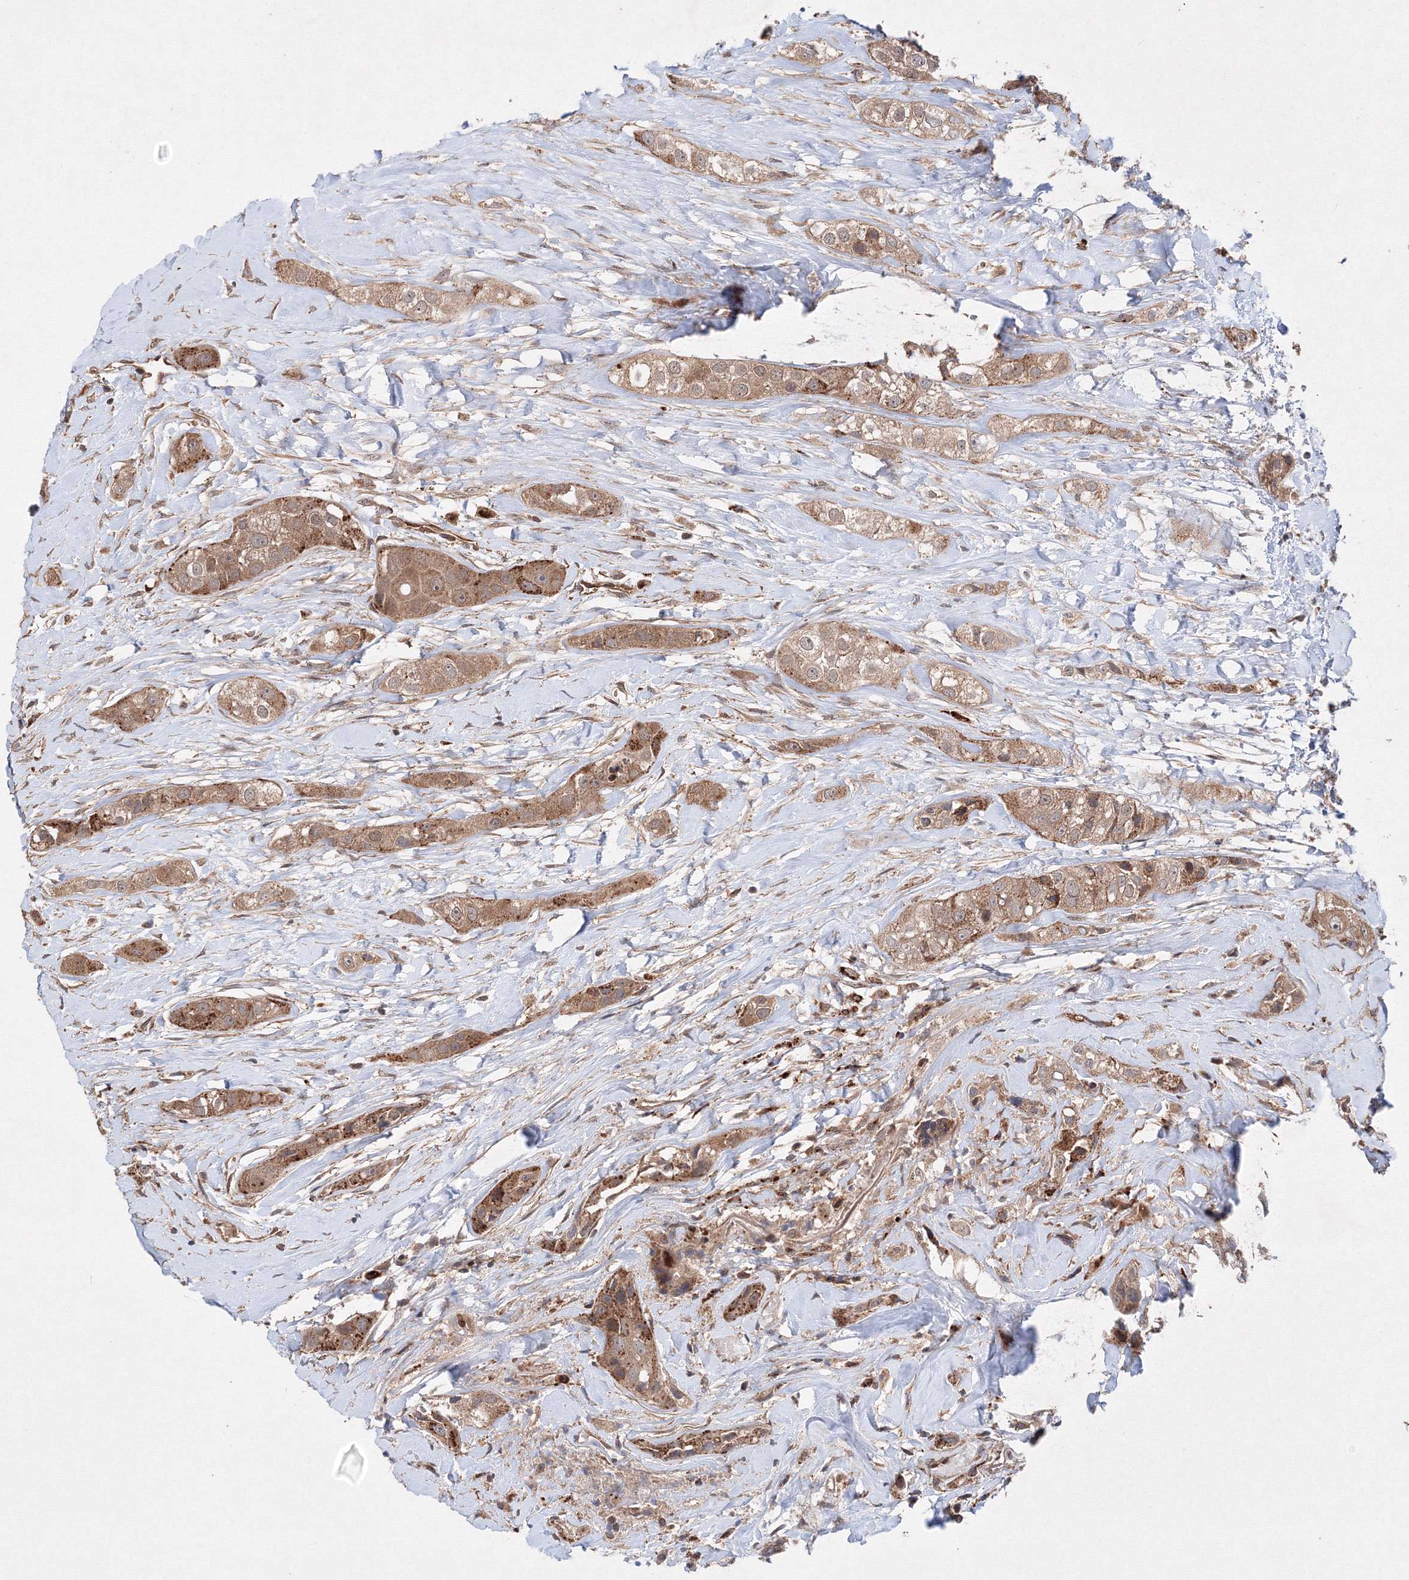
{"staining": {"intensity": "moderate", "quantity": ">75%", "location": "cytoplasmic/membranous"}, "tissue": "head and neck cancer", "cell_type": "Tumor cells", "image_type": "cancer", "snomed": [{"axis": "morphology", "description": "Normal tissue, NOS"}, {"axis": "morphology", "description": "Squamous cell carcinoma, NOS"}, {"axis": "topography", "description": "Skeletal muscle"}, {"axis": "topography", "description": "Head-Neck"}], "caption": "The photomicrograph displays a brown stain indicating the presence of a protein in the cytoplasmic/membranous of tumor cells in head and neck squamous cell carcinoma.", "gene": "DCTD", "patient": {"sex": "male", "age": 51}}